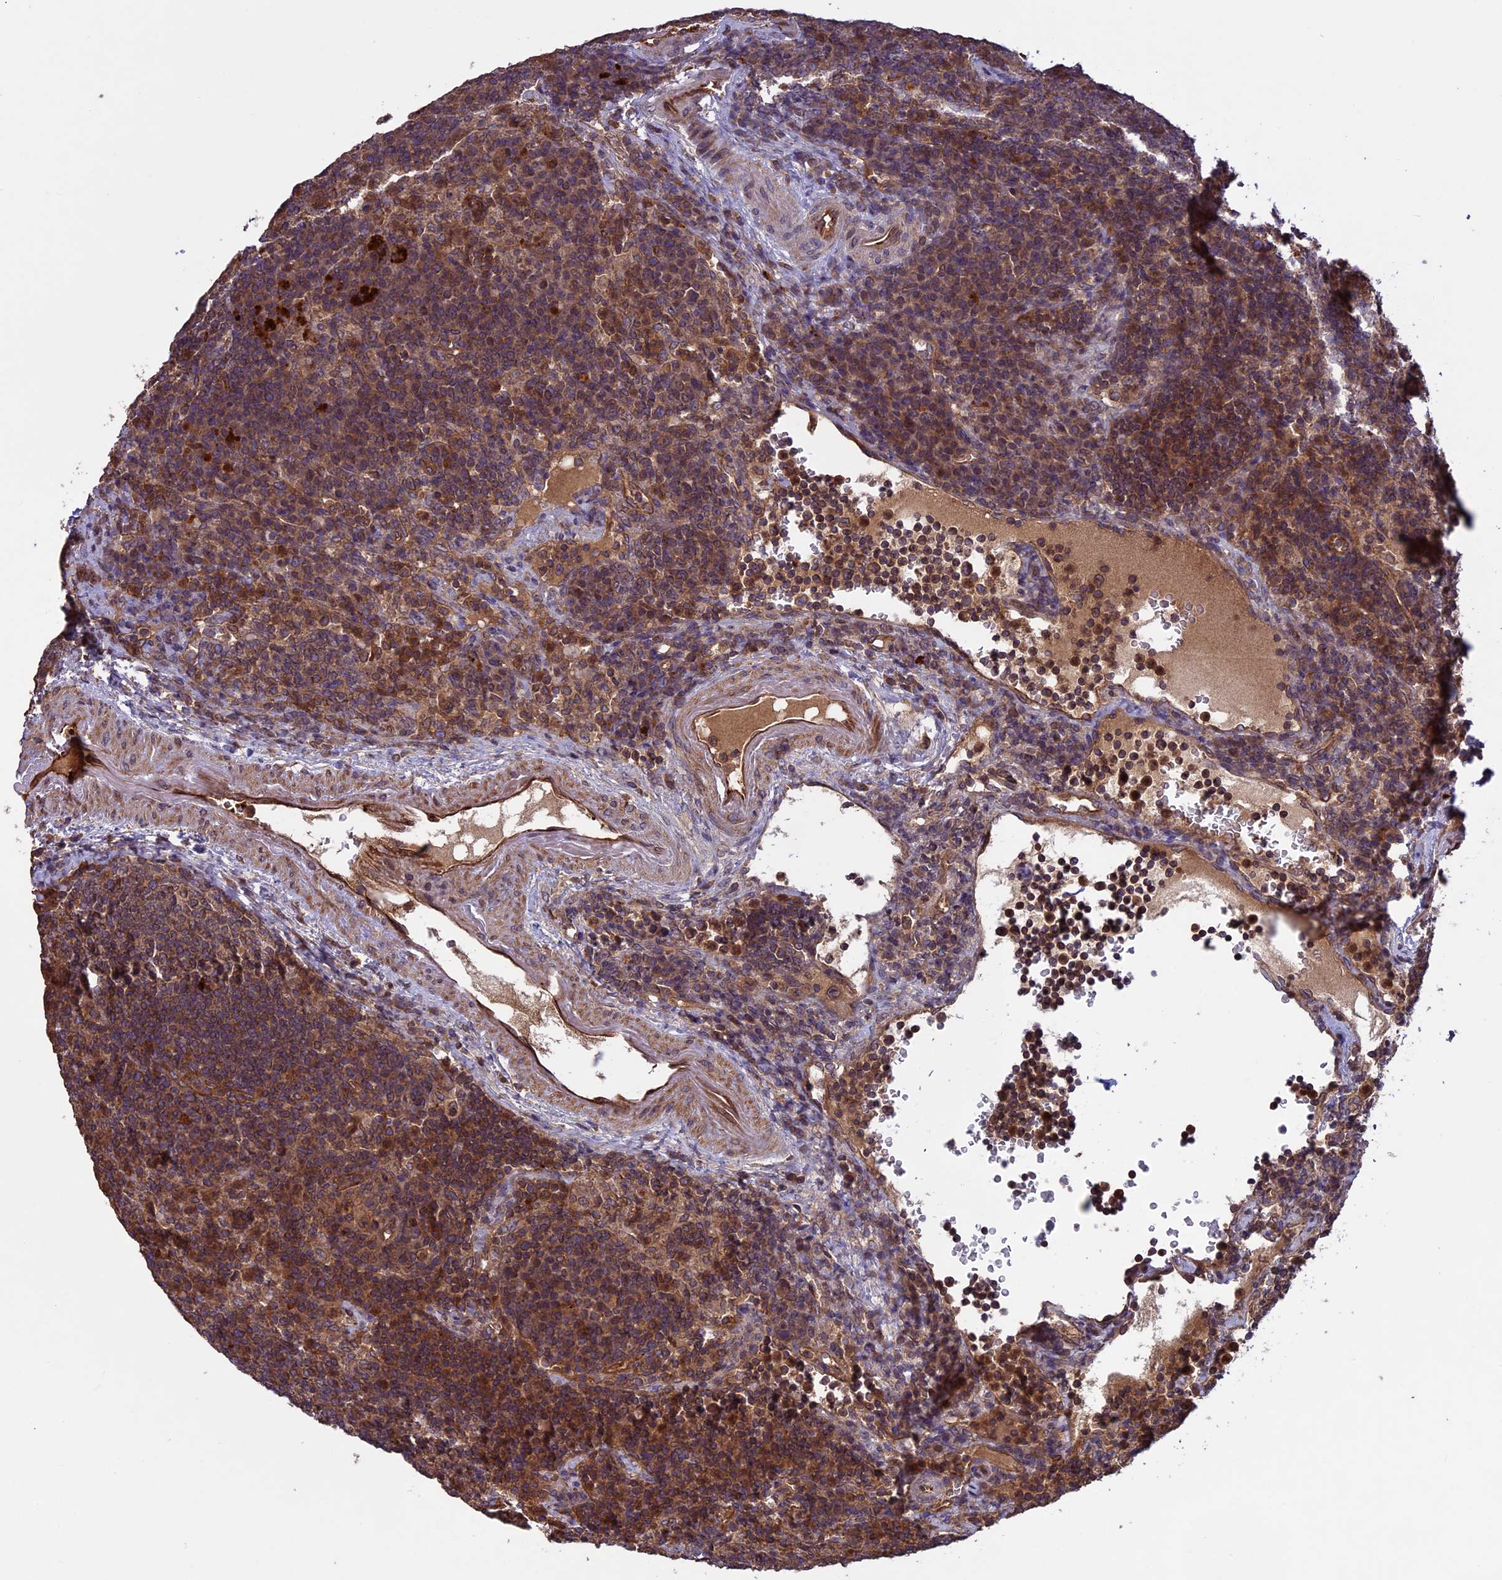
{"staining": {"intensity": "moderate", "quantity": ">75%", "location": "cytoplasmic/membranous"}, "tissue": "lymph node", "cell_type": "Germinal center cells", "image_type": "normal", "snomed": [{"axis": "morphology", "description": "Normal tissue, NOS"}, {"axis": "topography", "description": "Lymph node"}], "caption": "An immunohistochemistry (IHC) micrograph of normal tissue is shown. Protein staining in brown shows moderate cytoplasmic/membranous positivity in lymph node within germinal center cells.", "gene": "CCDC125", "patient": {"sex": "female", "age": 70}}